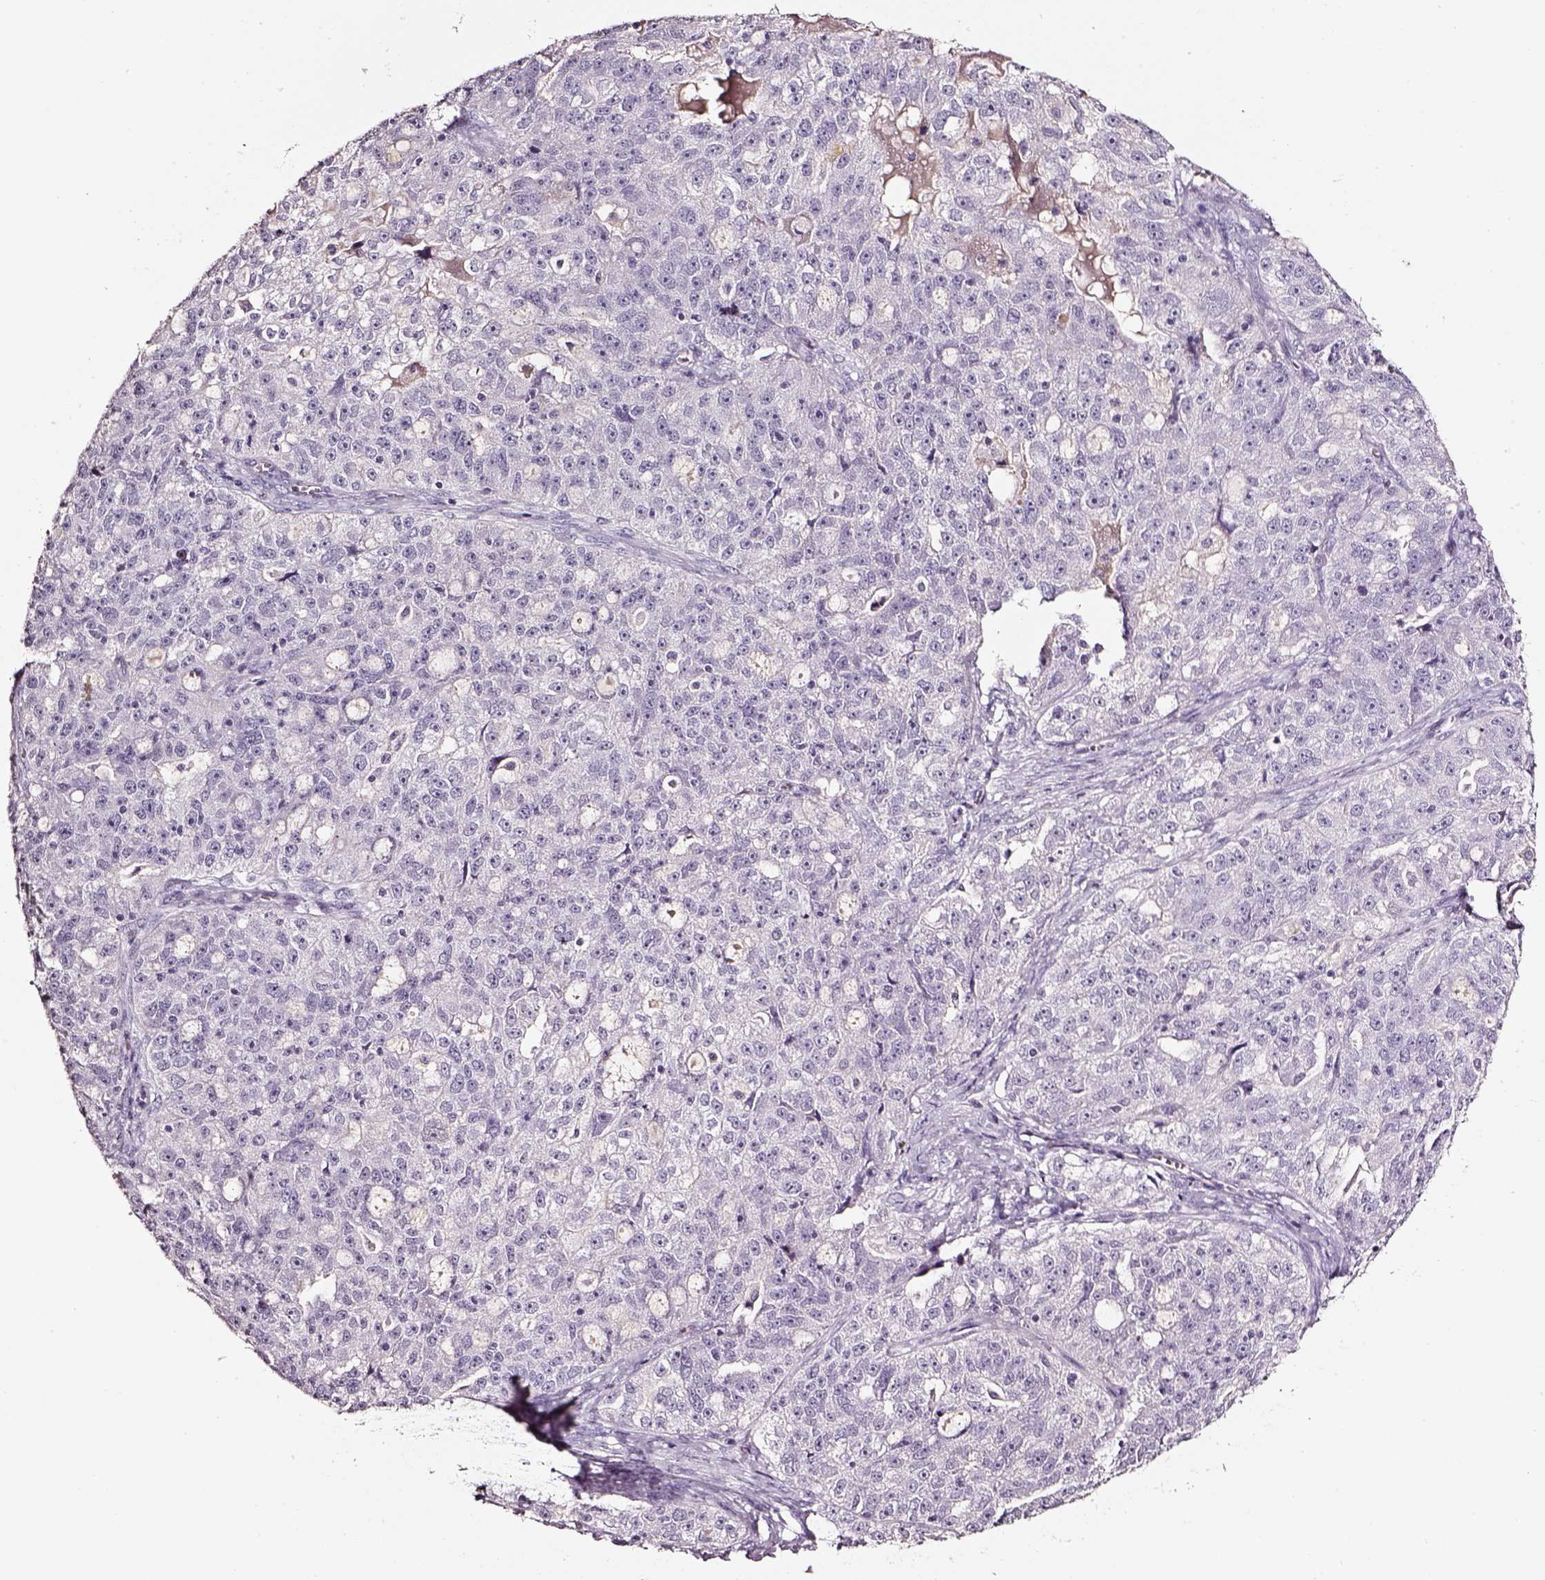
{"staining": {"intensity": "negative", "quantity": "none", "location": "none"}, "tissue": "ovarian cancer", "cell_type": "Tumor cells", "image_type": "cancer", "snomed": [{"axis": "morphology", "description": "Cystadenocarcinoma, serous, NOS"}, {"axis": "topography", "description": "Ovary"}], "caption": "High magnification brightfield microscopy of ovarian cancer (serous cystadenocarcinoma) stained with DAB (3,3'-diaminobenzidine) (brown) and counterstained with hematoxylin (blue): tumor cells show no significant expression.", "gene": "SMIM17", "patient": {"sex": "female", "age": 51}}